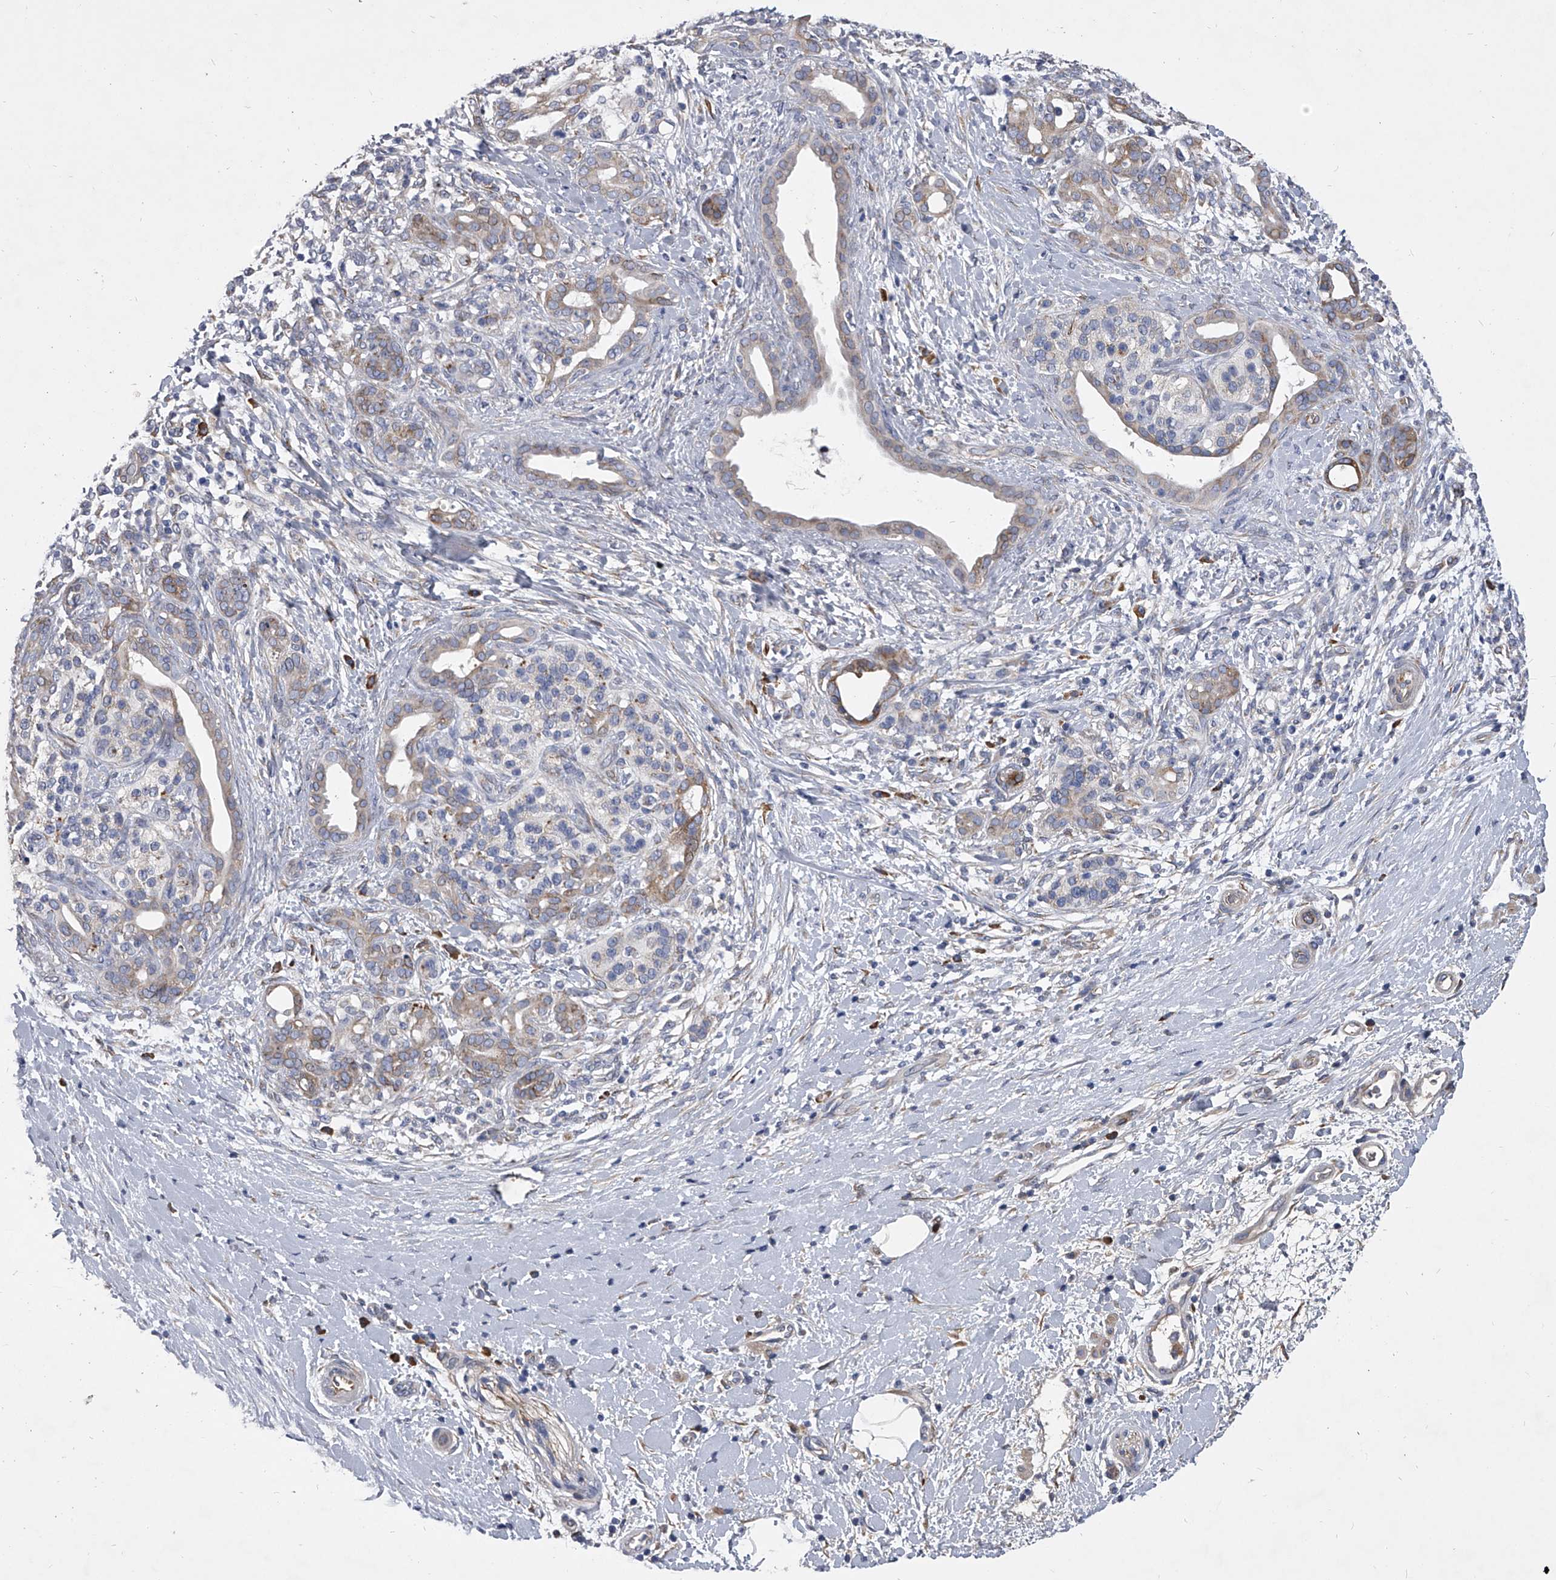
{"staining": {"intensity": "weak", "quantity": "<25%", "location": "cytoplasmic/membranous"}, "tissue": "pancreatic cancer", "cell_type": "Tumor cells", "image_type": "cancer", "snomed": [{"axis": "morphology", "description": "Adenocarcinoma, NOS"}, {"axis": "topography", "description": "Pancreas"}], "caption": "Pancreatic cancer (adenocarcinoma) was stained to show a protein in brown. There is no significant expression in tumor cells. (Brightfield microscopy of DAB immunohistochemistry at high magnification).", "gene": "CCR4", "patient": {"sex": "male", "age": 58}}